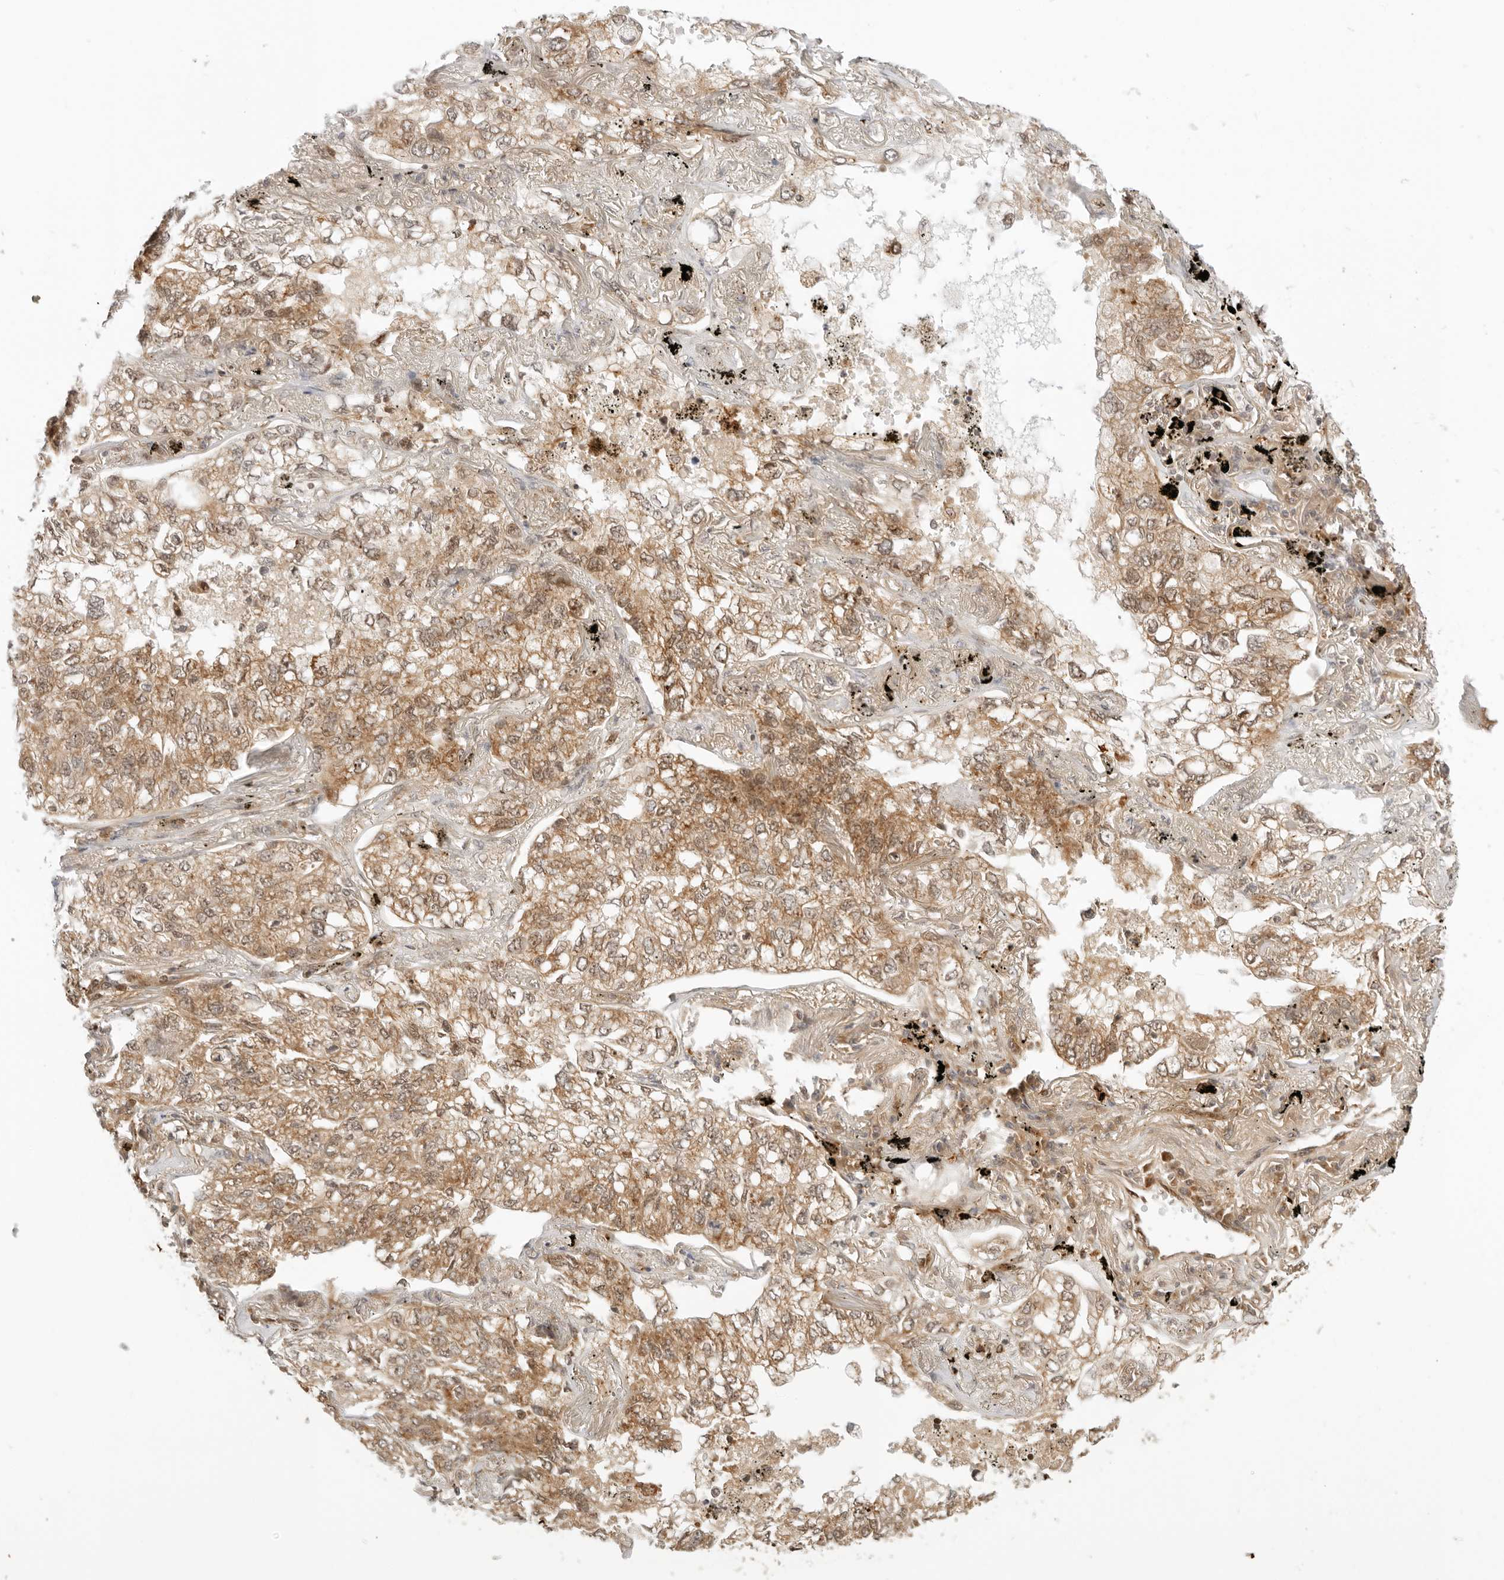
{"staining": {"intensity": "moderate", "quantity": ">75%", "location": "cytoplasmic/membranous"}, "tissue": "lung cancer", "cell_type": "Tumor cells", "image_type": "cancer", "snomed": [{"axis": "morphology", "description": "Adenocarcinoma, NOS"}, {"axis": "topography", "description": "Lung"}], "caption": "Lung adenocarcinoma stained with immunohistochemistry (IHC) displays moderate cytoplasmic/membranous positivity in approximately >75% of tumor cells.", "gene": "RC3H1", "patient": {"sex": "male", "age": 65}}